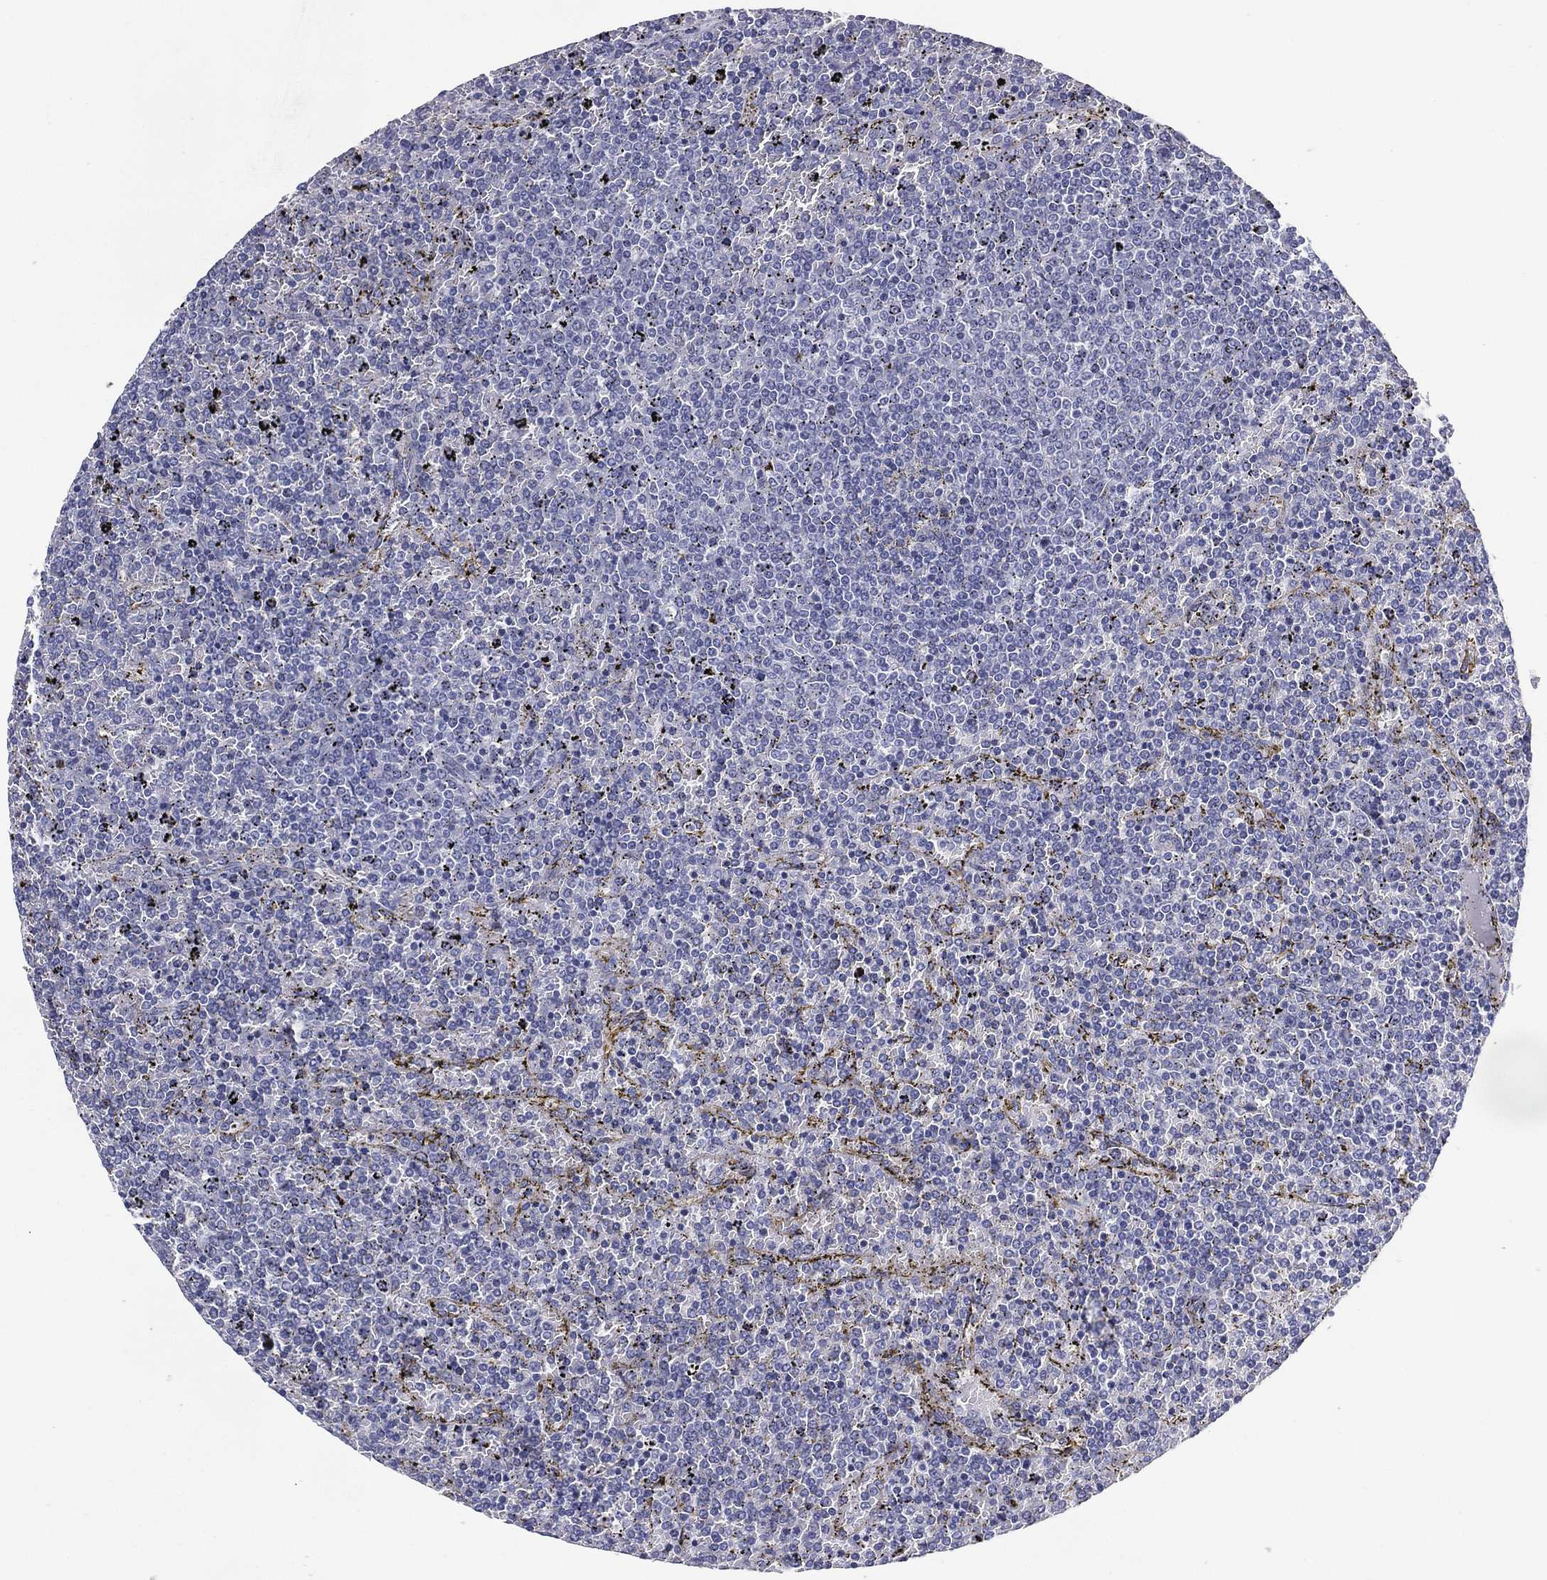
{"staining": {"intensity": "negative", "quantity": "none", "location": "none"}, "tissue": "lymphoma", "cell_type": "Tumor cells", "image_type": "cancer", "snomed": [{"axis": "morphology", "description": "Malignant lymphoma, non-Hodgkin's type, Low grade"}, {"axis": "topography", "description": "Spleen"}], "caption": "Lymphoma was stained to show a protein in brown. There is no significant staining in tumor cells.", "gene": "KIF2C", "patient": {"sex": "female", "age": 77}}